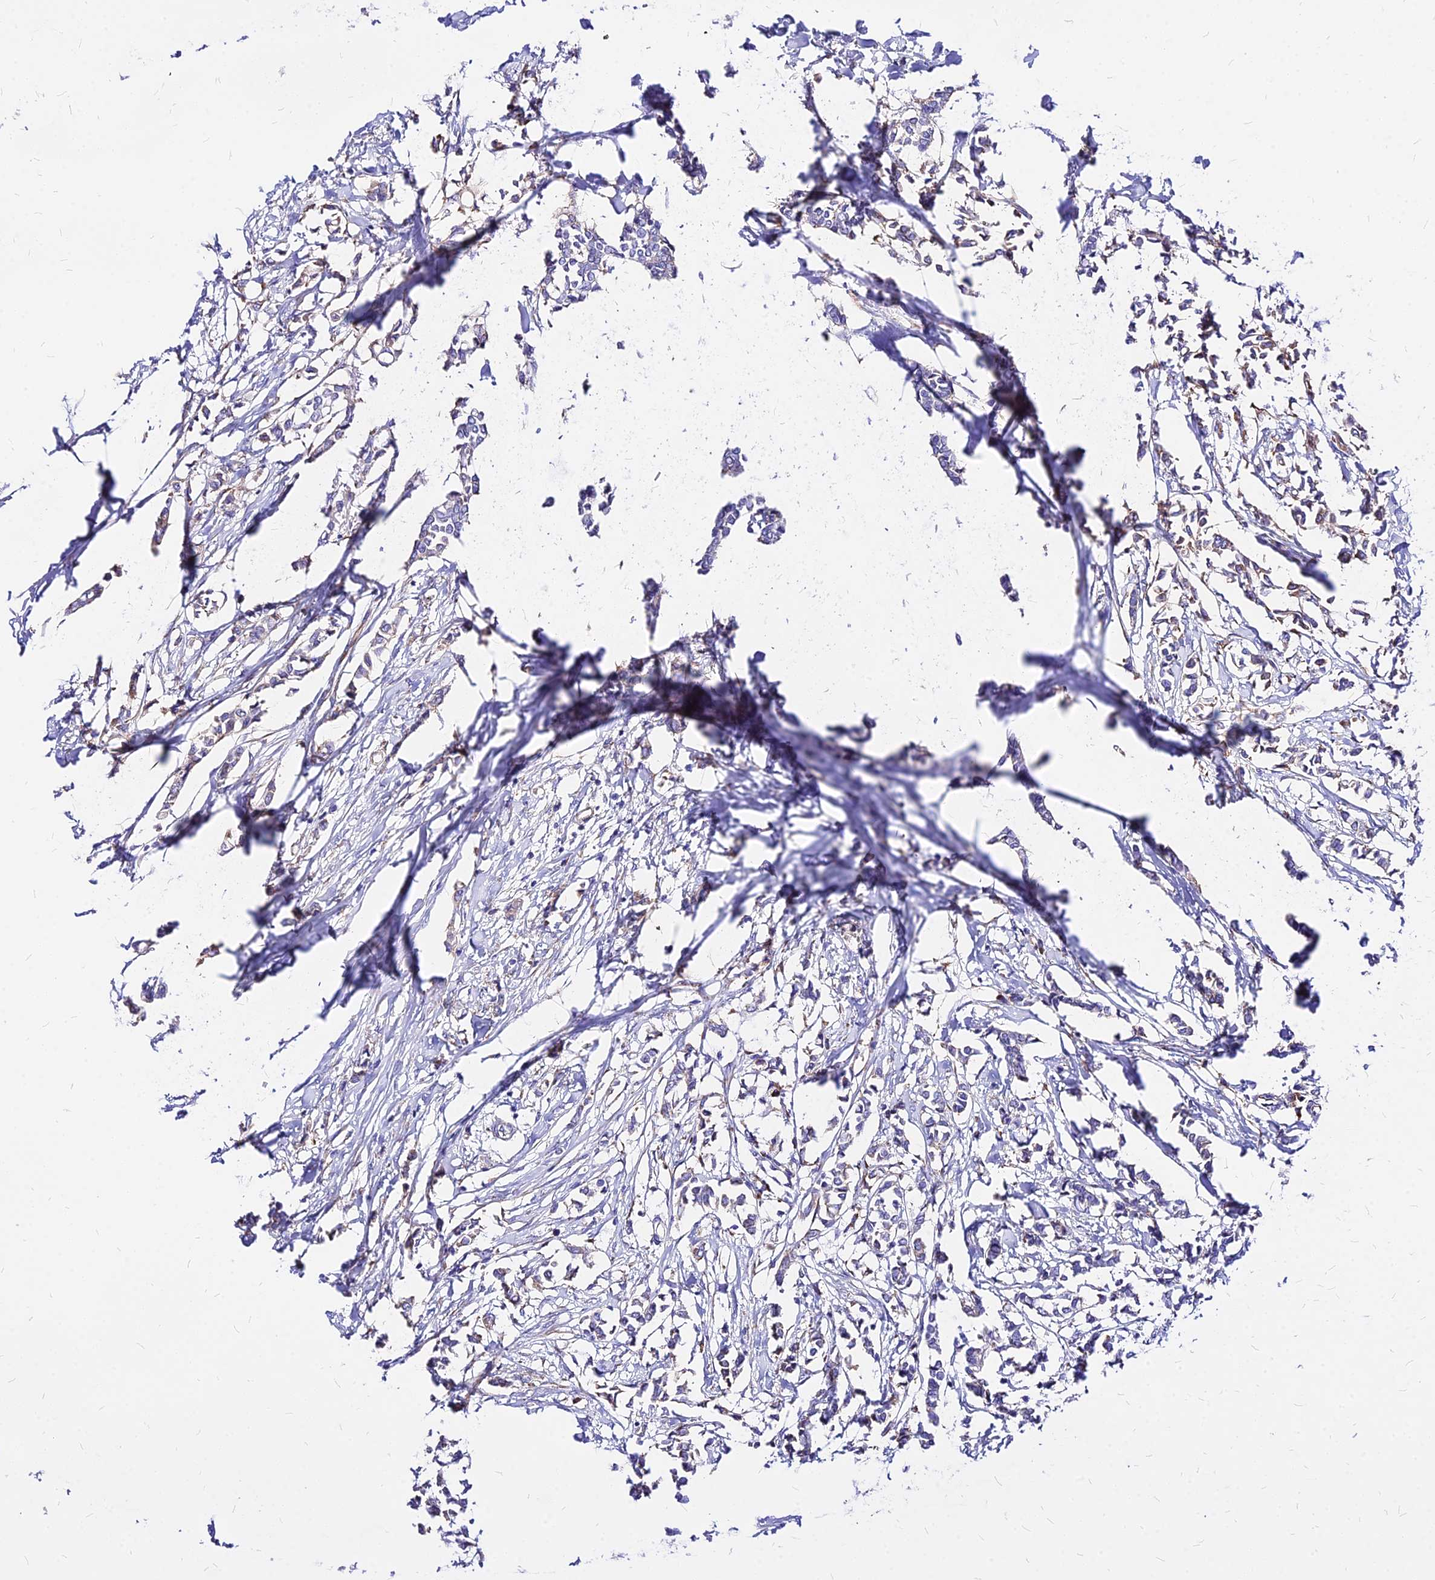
{"staining": {"intensity": "weak", "quantity": "<25%", "location": "cytoplasmic/membranous"}, "tissue": "breast cancer", "cell_type": "Tumor cells", "image_type": "cancer", "snomed": [{"axis": "morphology", "description": "Duct carcinoma"}, {"axis": "topography", "description": "Breast"}], "caption": "The IHC histopathology image has no significant positivity in tumor cells of breast cancer (infiltrating ductal carcinoma) tissue.", "gene": "RPL19", "patient": {"sex": "female", "age": 41}}